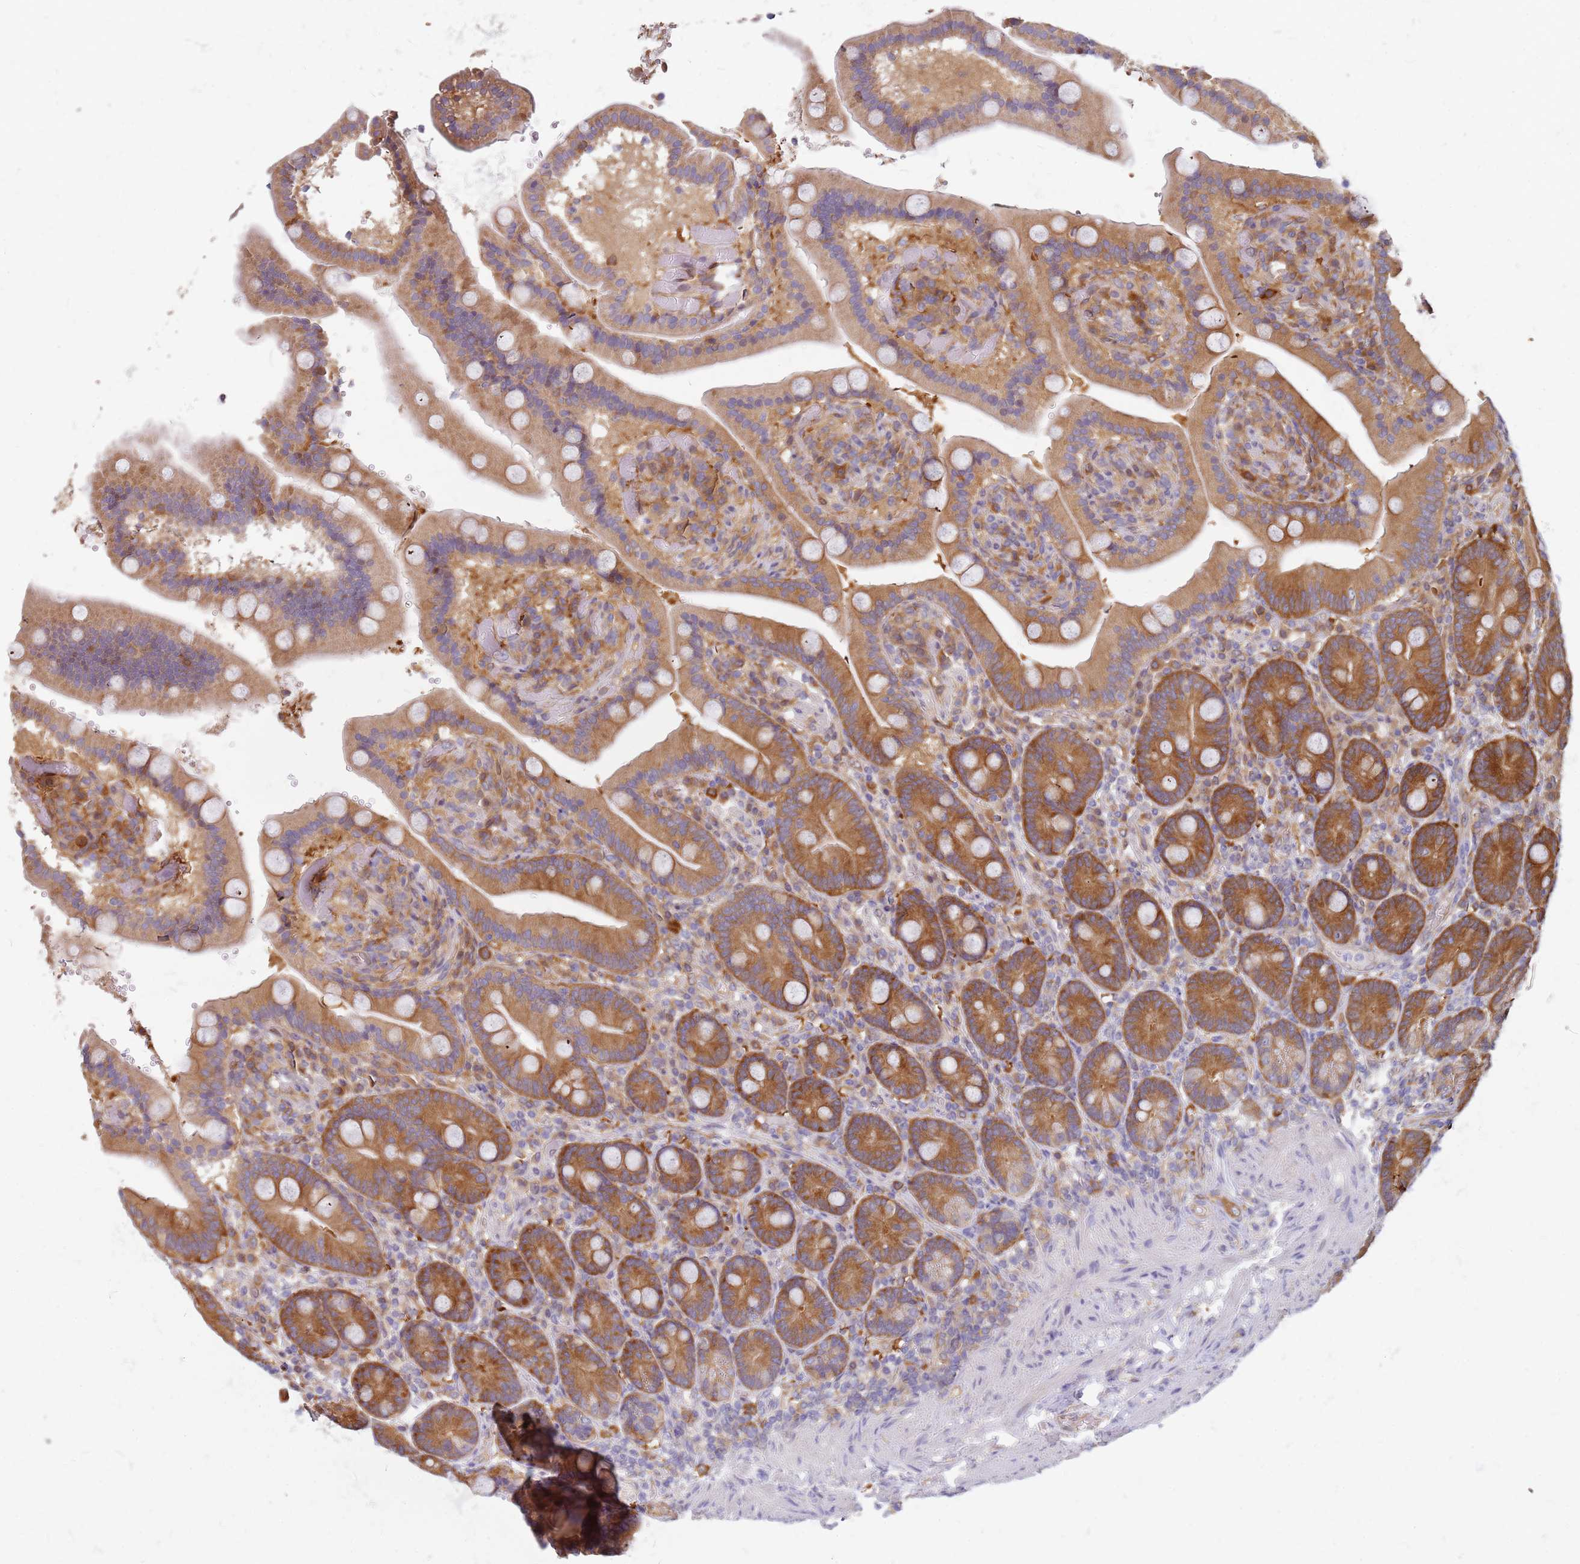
{"staining": {"intensity": "moderate", "quantity": ">75%", "location": "cytoplasmic/membranous"}, "tissue": "duodenum", "cell_type": "Glandular cells", "image_type": "normal", "snomed": [{"axis": "morphology", "description": "Normal tissue, NOS"}, {"axis": "topography", "description": "Duodenum"}], "caption": "Glandular cells display medium levels of moderate cytoplasmic/membranous positivity in approximately >75% of cells in normal human duodenum. (Brightfield microscopy of DAB IHC at high magnification).", "gene": "HDX", "patient": {"sex": "female", "age": 62}}